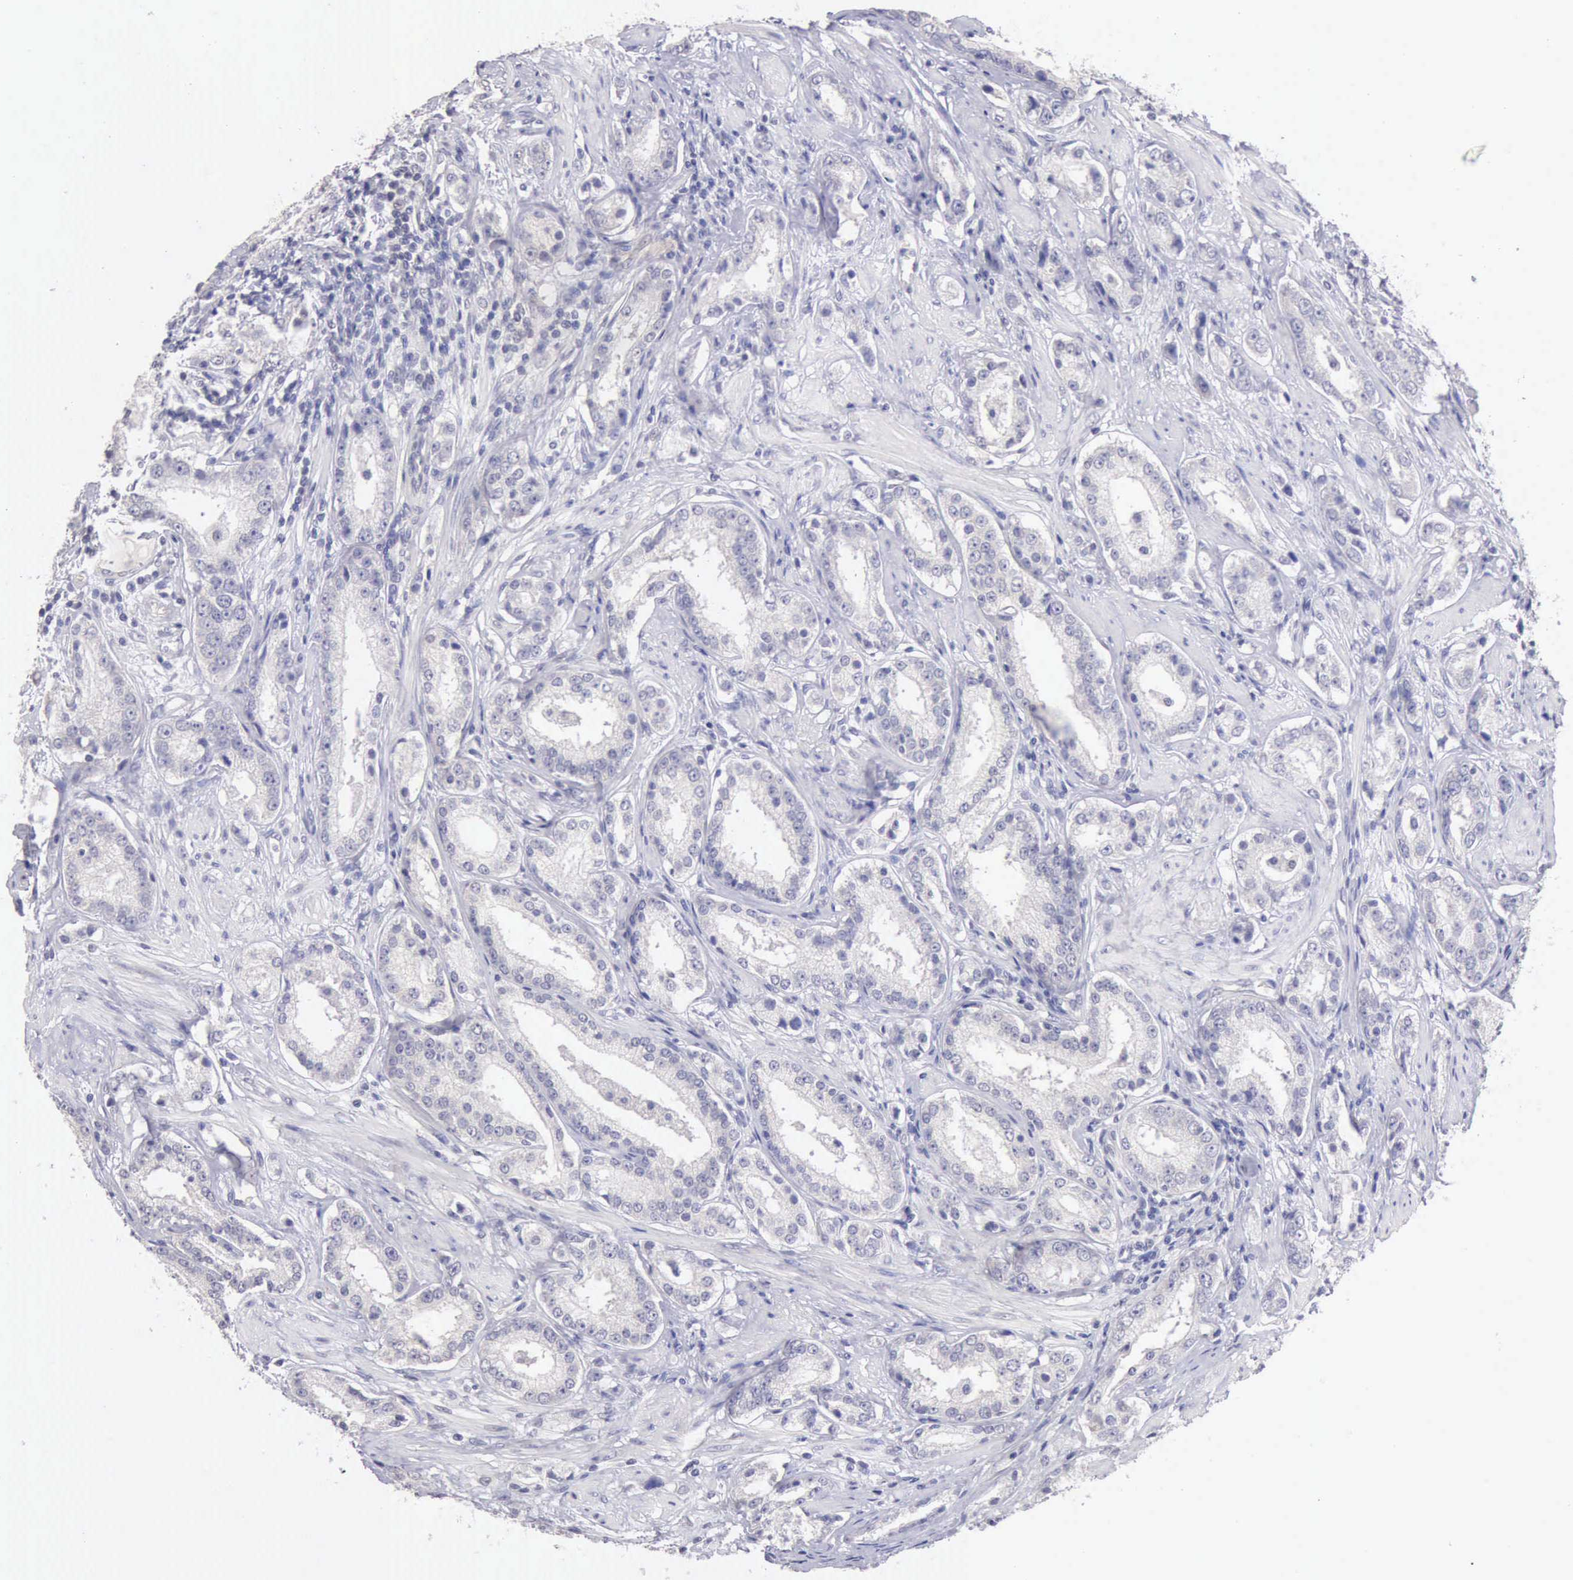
{"staining": {"intensity": "negative", "quantity": "none", "location": "none"}, "tissue": "prostate cancer", "cell_type": "Tumor cells", "image_type": "cancer", "snomed": [{"axis": "morphology", "description": "Adenocarcinoma, Medium grade"}, {"axis": "topography", "description": "Prostate"}], "caption": "A high-resolution photomicrograph shows IHC staining of adenocarcinoma (medium-grade) (prostate), which reveals no significant staining in tumor cells.", "gene": "KCND1", "patient": {"sex": "male", "age": 53}}